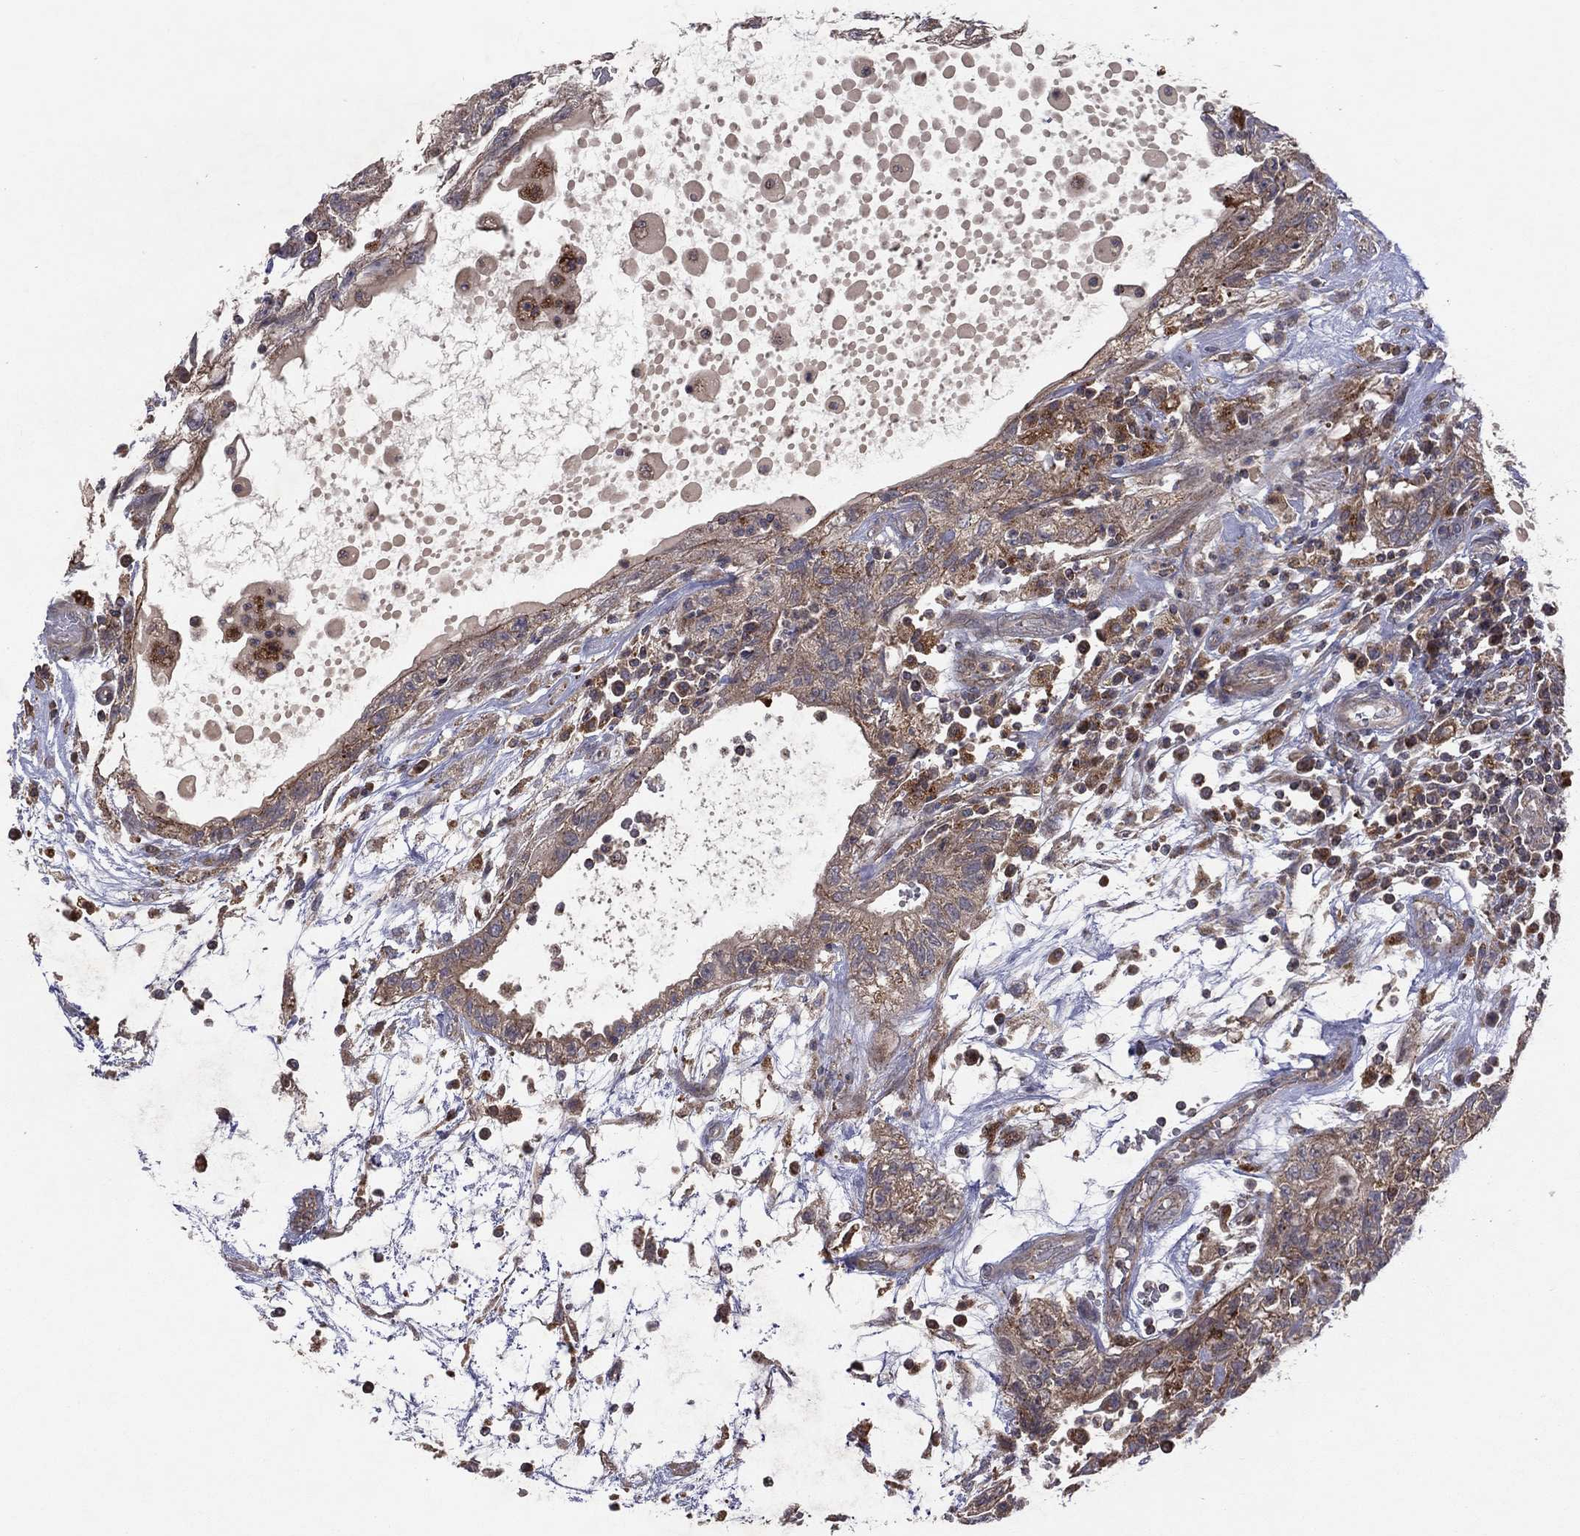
{"staining": {"intensity": "moderate", "quantity": "25%-75%", "location": "cytoplasmic/membranous"}, "tissue": "testis cancer", "cell_type": "Tumor cells", "image_type": "cancer", "snomed": [{"axis": "morphology", "description": "Normal tissue, NOS"}, {"axis": "morphology", "description": "Carcinoma, Embryonal, NOS"}, {"axis": "topography", "description": "Testis"}, {"axis": "topography", "description": "Epididymis"}], "caption": "Embryonal carcinoma (testis) tissue displays moderate cytoplasmic/membranous staining in approximately 25%-75% of tumor cells, visualized by immunohistochemistry. Immunohistochemistry (ihc) stains the protein of interest in brown and the nuclei are stained blue.", "gene": "STARD3", "patient": {"sex": "male", "age": 32}}